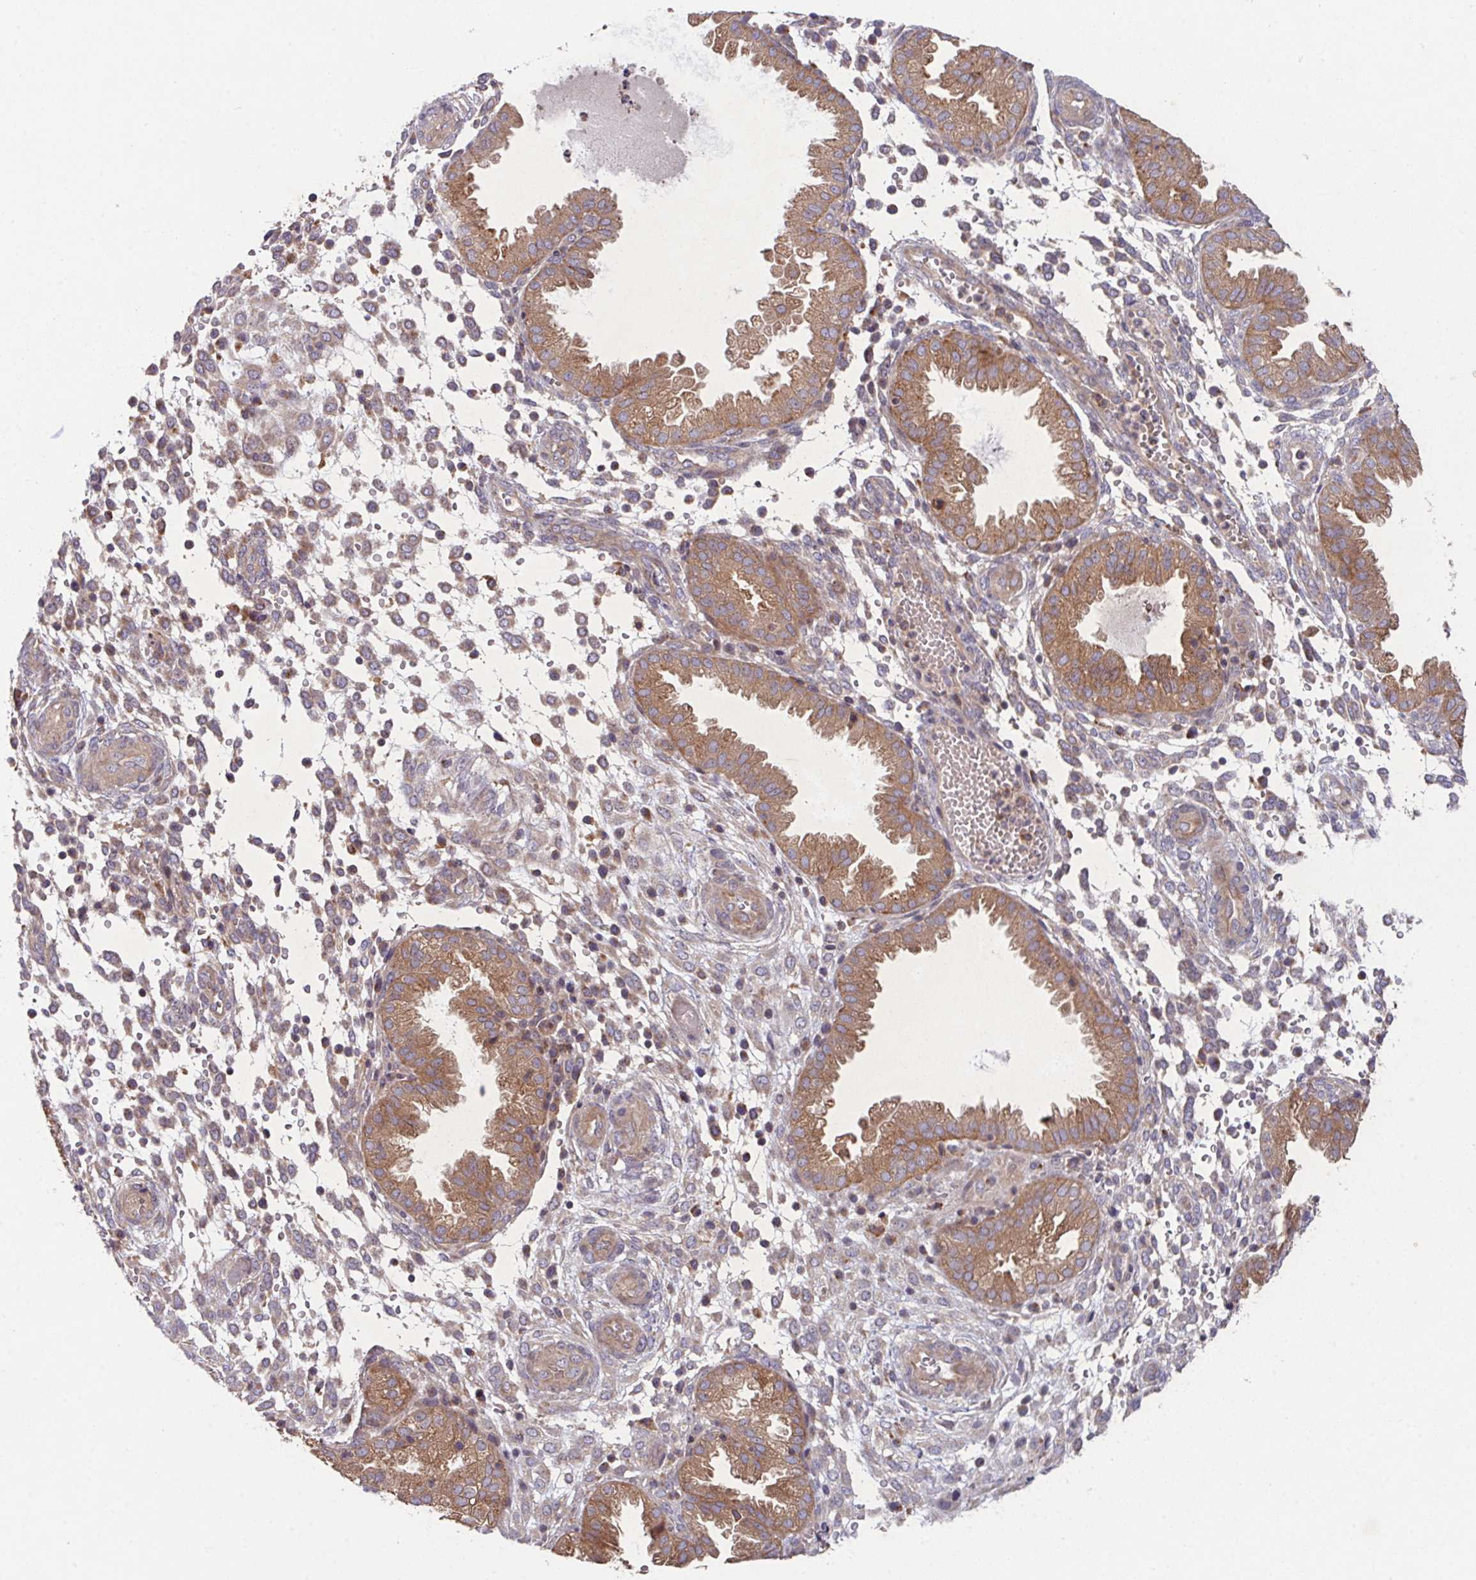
{"staining": {"intensity": "moderate", "quantity": "<25%", "location": "cytoplasmic/membranous"}, "tissue": "endometrium", "cell_type": "Cells in endometrial stroma", "image_type": "normal", "snomed": [{"axis": "morphology", "description": "Normal tissue, NOS"}, {"axis": "topography", "description": "Endometrium"}], "caption": "Moderate cytoplasmic/membranous positivity is appreciated in approximately <25% of cells in endometrial stroma in benign endometrium.", "gene": "TRIM14", "patient": {"sex": "female", "age": 33}}